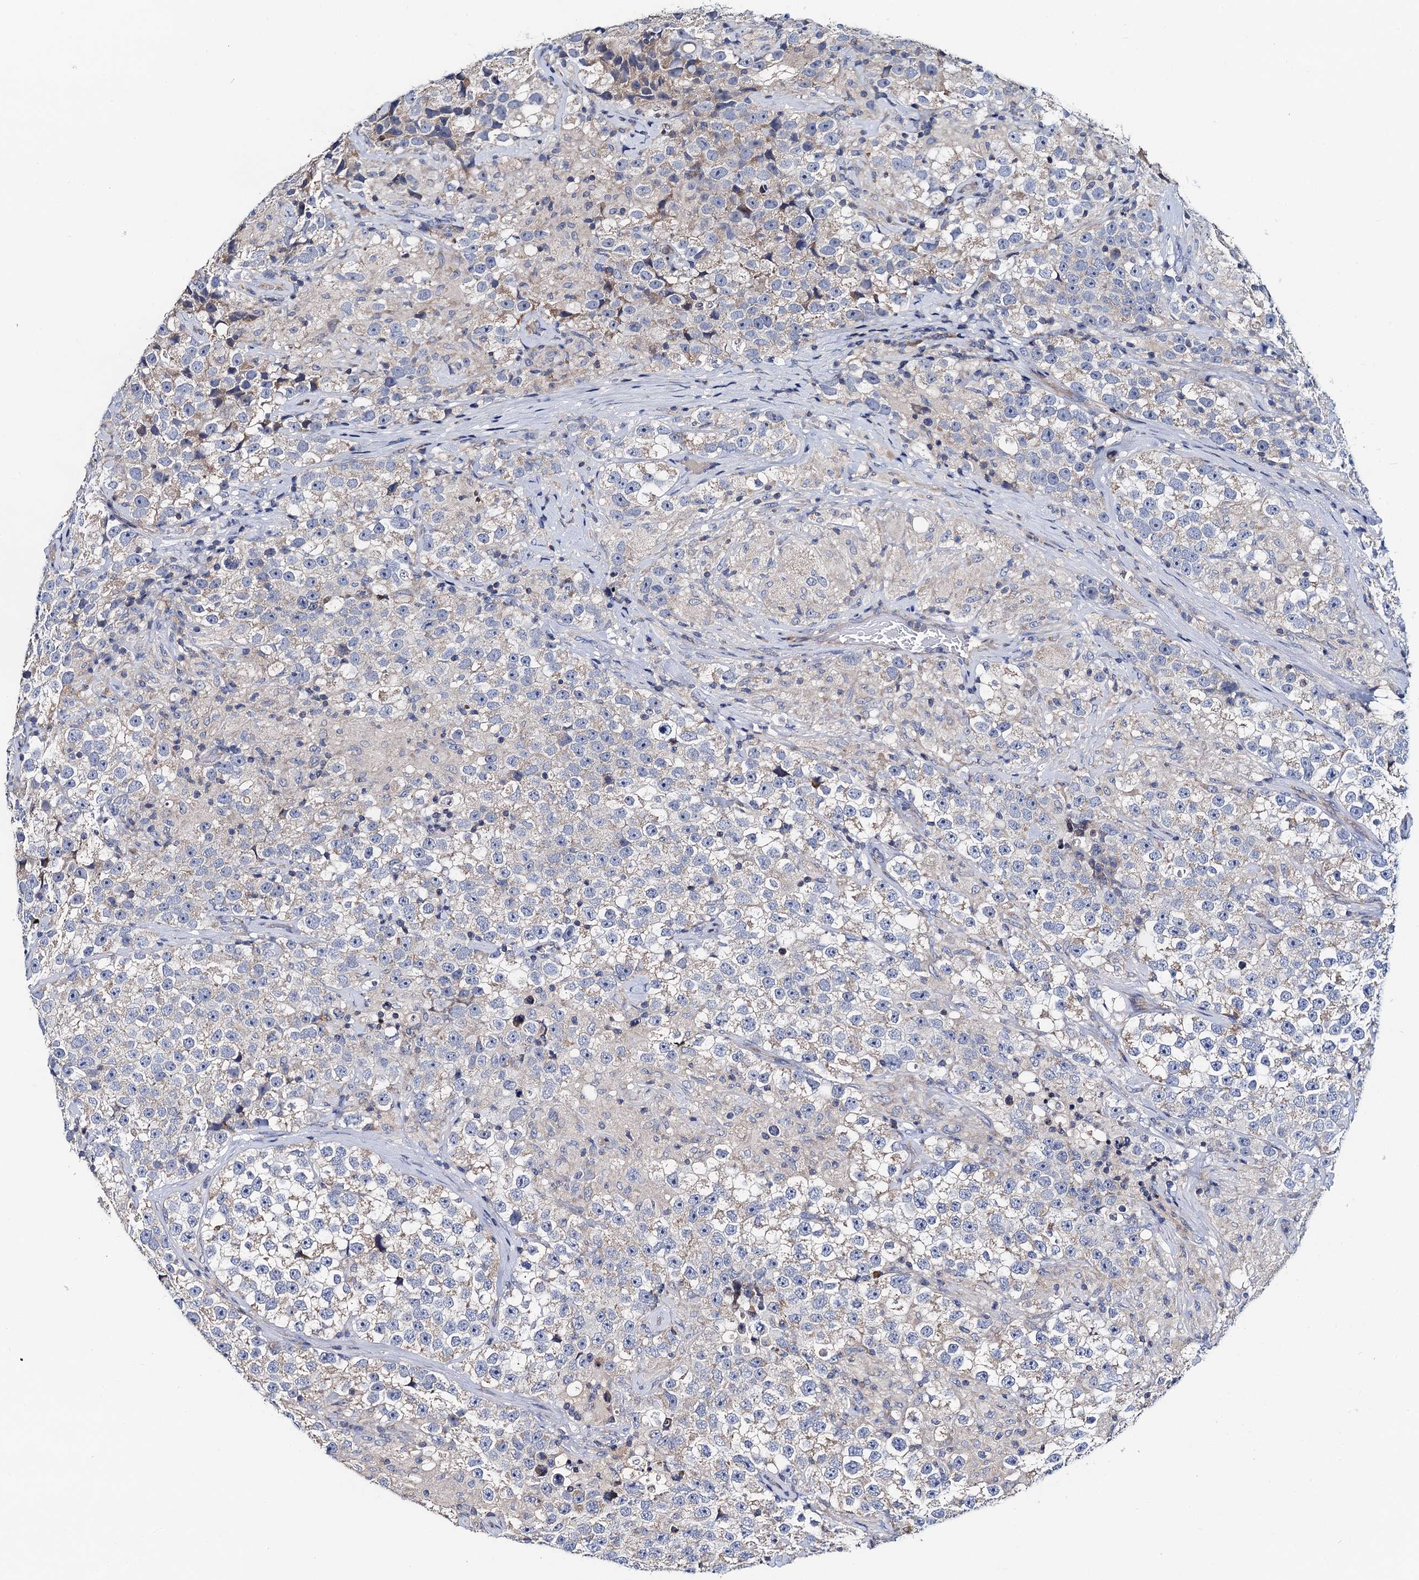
{"staining": {"intensity": "weak", "quantity": "<25%", "location": "cytoplasmic/membranous"}, "tissue": "testis cancer", "cell_type": "Tumor cells", "image_type": "cancer", "snomed": [{"axis": "morphology", "description": "Seminoma, NOS"}, {"axis": "topography", "description": "Testis"}], "caption": "Tumor cells show no significant protein positivity in testis seminoma.", "gene": "MRPL48", "patient": {"sex": "male", "age": 46}}